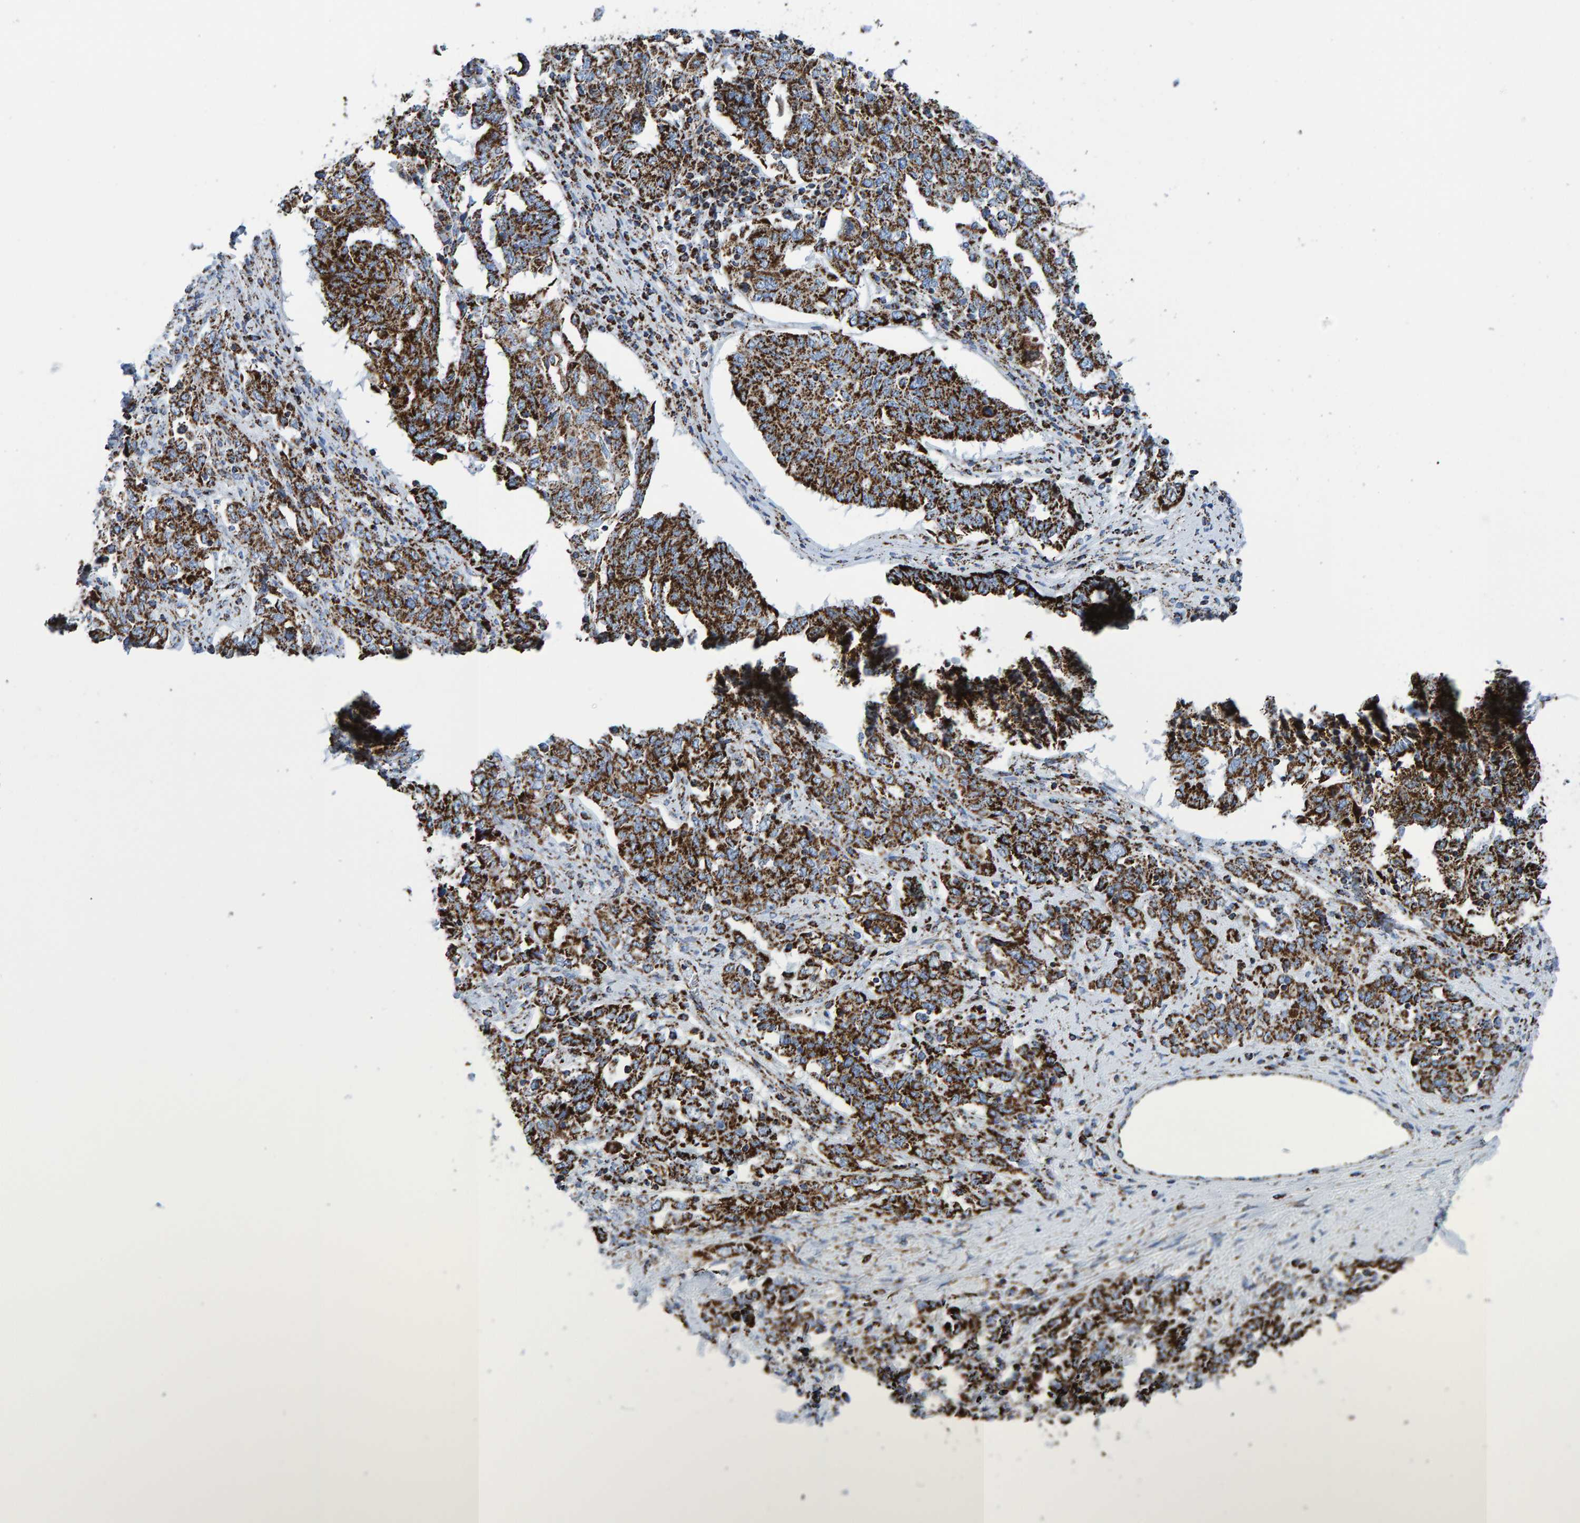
{"staining": {"intensity": "strong", "quantity": ">75%", "location": "cytoplasmic/membranous"}, "tissue": "ovarian cancer", "cell_type": "Tumor cells", "image_type": "cancer", "snomed": [{"axis": "morphology", "description": "Carcinoma, endometroid"}, {"axis": "topography", "description": "Ovary"}], "caption": "Endometroid carcinoma (ovarian) stained for a protein (brown) demonstrates strong cytoplasmic/membranous positive staining in approximately >75% of tumor cells.", "gene": "ENSG00000262660", "patient": {"sex": "female", "age": 62}}